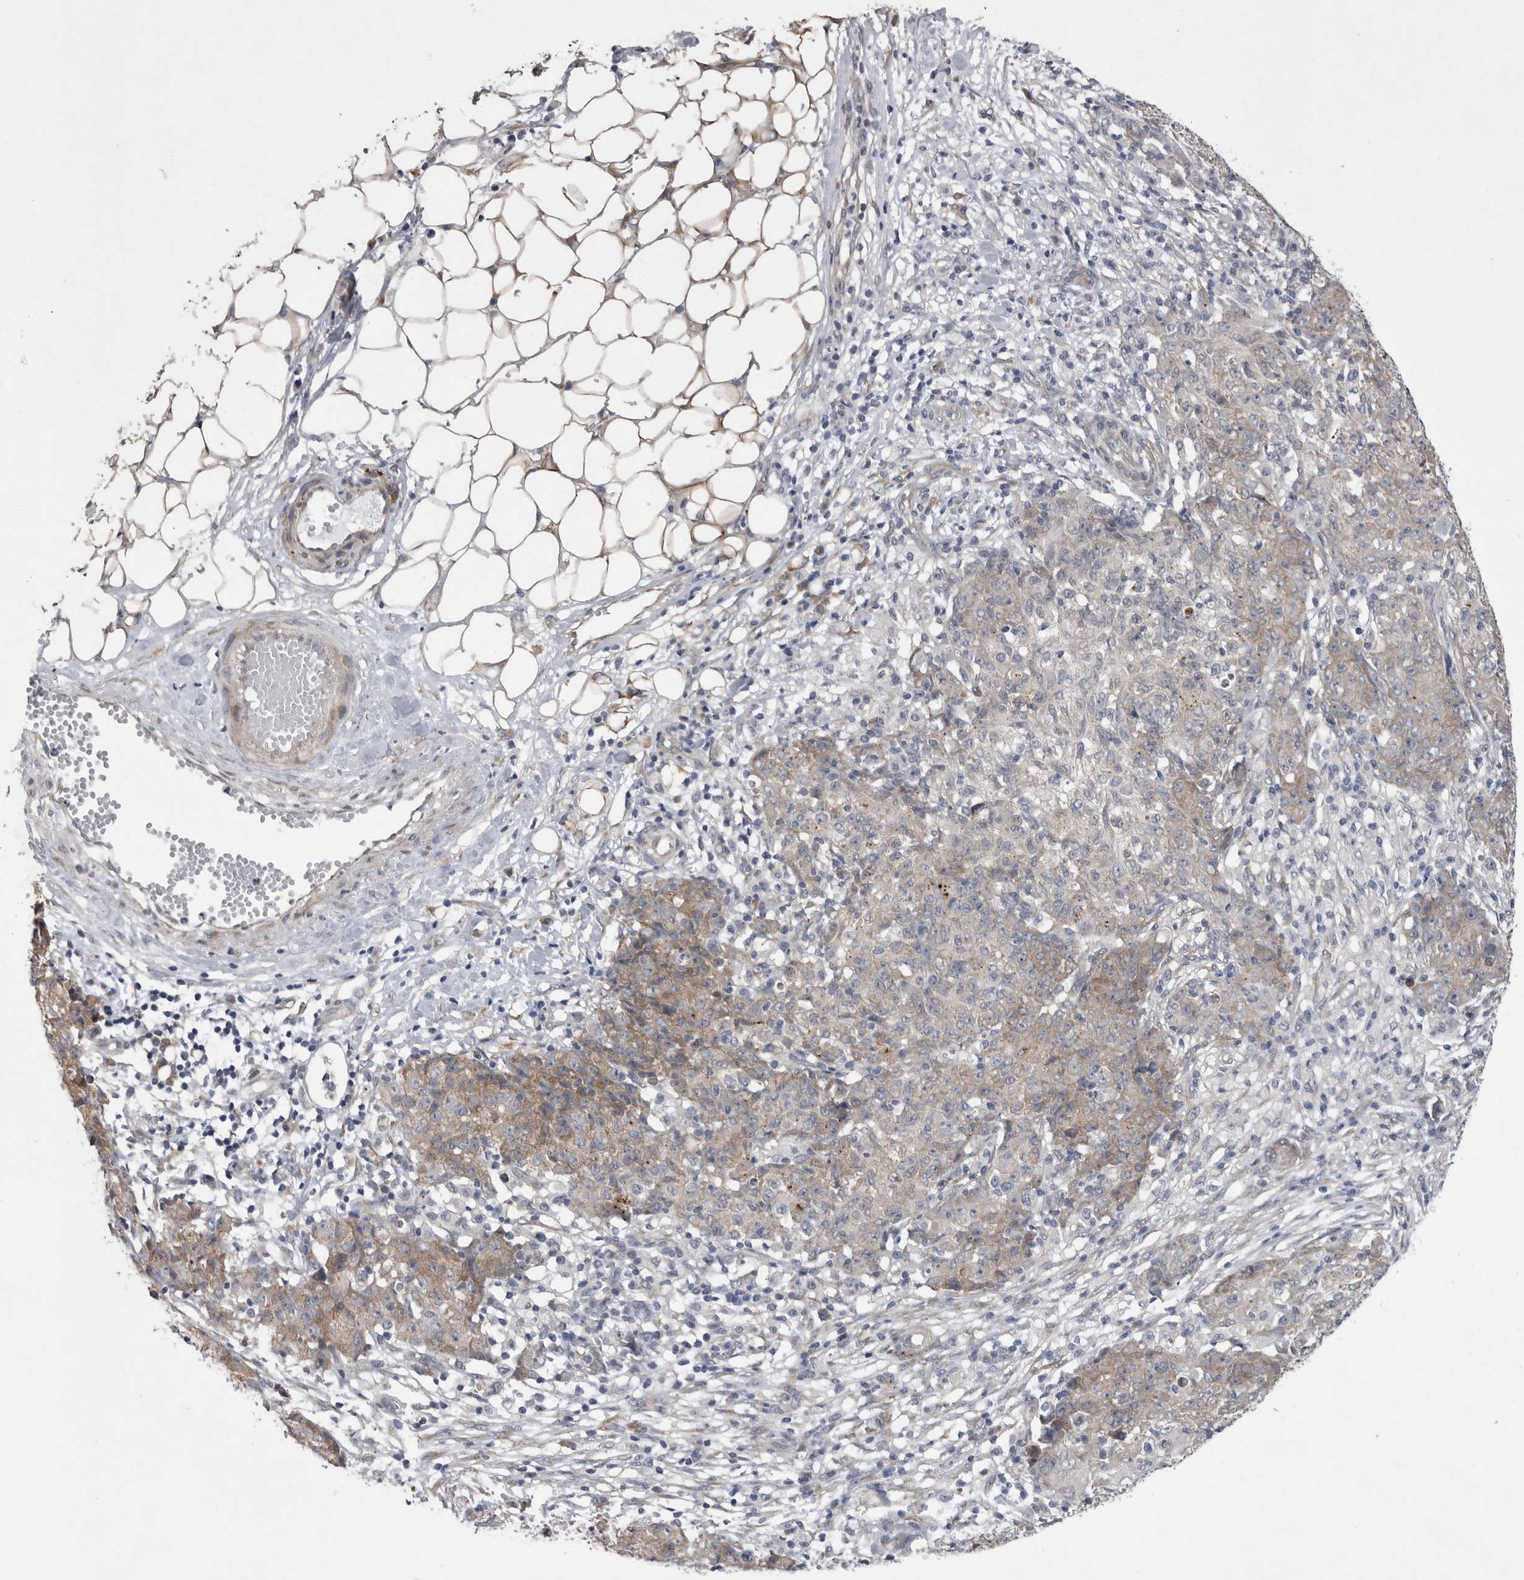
{"staining": {"intensity": "weak", "quantity": "25%-75%", "location": "cytoplasmic/membranous"}, "tissue": "ovarian cancer", "cell_type": "Tumor cells", "image_type": "cancer", "snomed": [{"axis": "morphology", "description": "Carcinoma, endometroid"}, {"axis": "topography", "description": "Ovary"}], "caption": "Ovarian cancer (endometroid carcinoma) stained with DAB immunohistochemistry (IHC) reveals low levels of weak cytoplasmic/membranous staining in approximately 25%-75% of tumor cells.", "gene": "DDX6", "patient": {"sex": "female", "age": 42}}